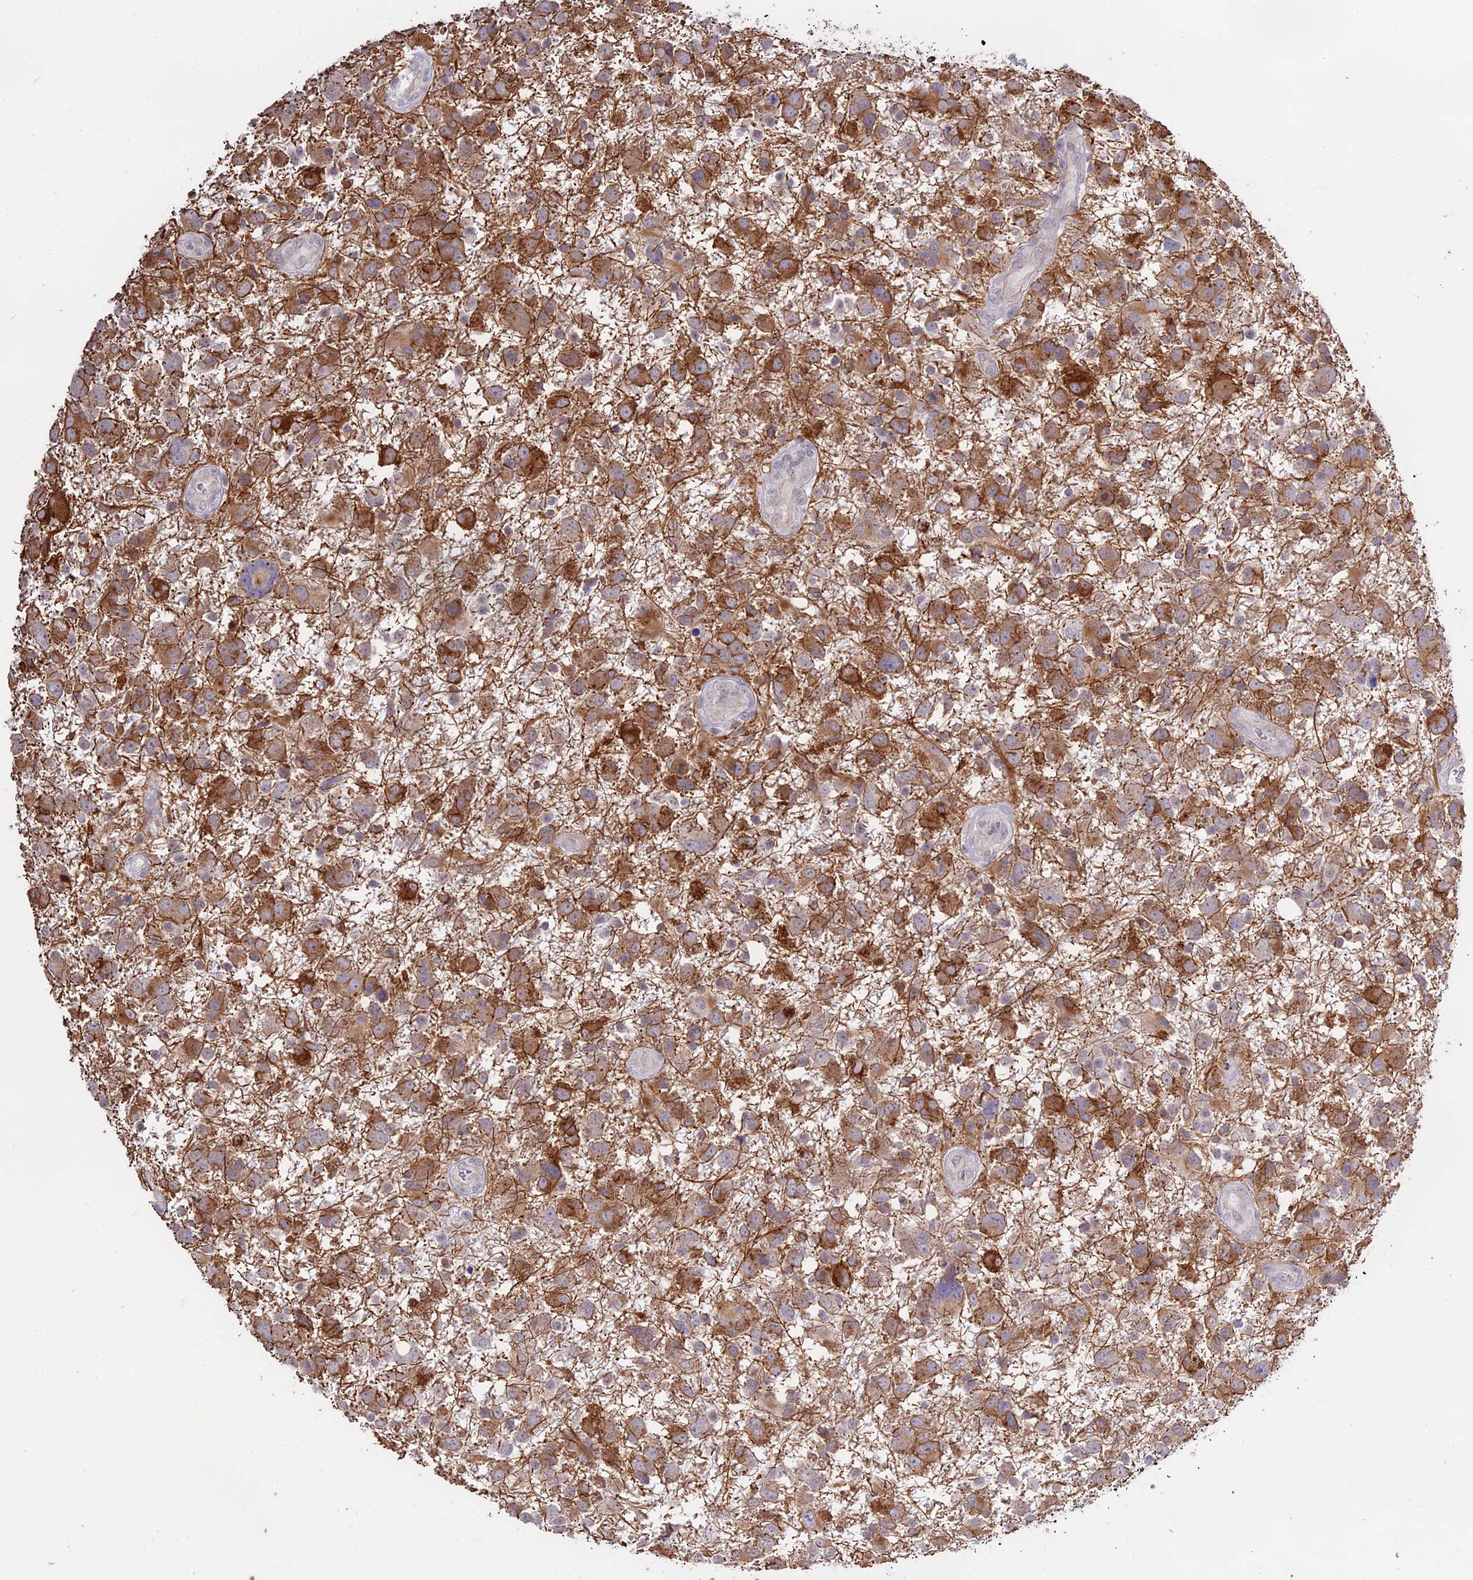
{"staining": {"intensity": "moderate", "quantity": "25%-75%", "location": "cytoplasmic/membranous"}, "tissue": "glioma", "cell_type": "Tumor cells", "image_type": "cancer", "snomed": [{"axis": "morphology", "description": "Glioma, malignant, High grade"}, {"axis": "topography", "description": "Brain"}], "caption": "Malignant glioma (high-grade) stained for a protein (brown) demonstrates moderate cytoplasmic/membranous positive staining in approximately 25%-75% of tumor cells.", "gene": "MYO5B", "patient": {"sex": "male", "age": 61}}